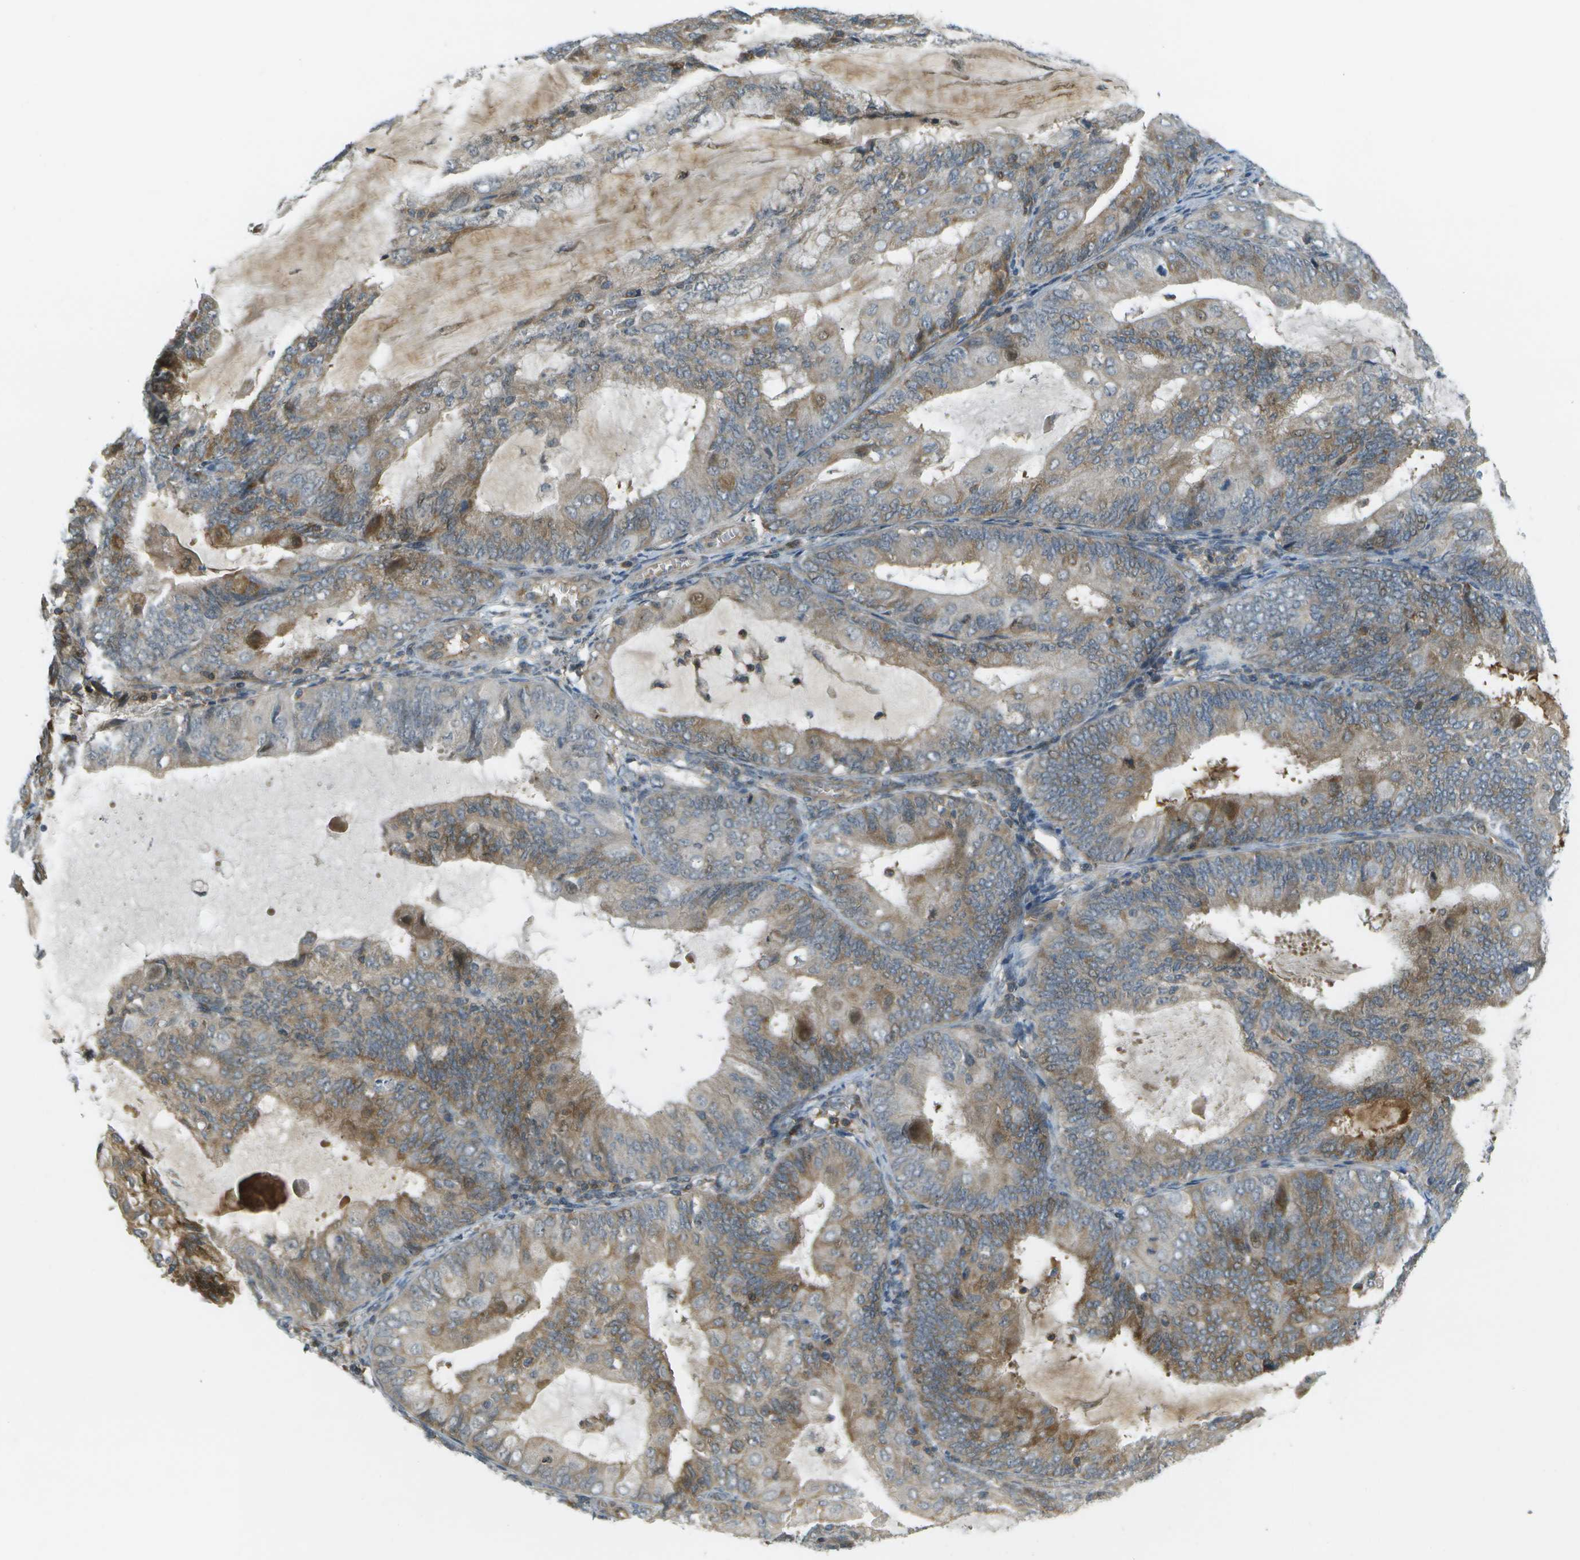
{"staining": {"intensity": "weak", "quantity": ">75%", "location": "cytoplasmic/membranous"}, "tissue": "endometrial cancer", "cell_type": "Tumor cells", "image_type": "cancer", "snomed": [{"axis": "morphology", "description": "Adenocarcinoma, NOS"}, {"axis": "topography", "description": "Endometrium"}], "caption": "Immunohistochemistry staining of endometrial adenocarcinoma, which reveals low levels of weak cytoplasmic/membranous positivity in approximately >75% of tumor cells indicating weak cytoplasmic/membranous protein staining. The staining was performed using DAB (3,3'-diaminobenzidine) (brown) for protein detection and nuclei were counterstained in hematoxylin (blue).", "gene": "WNK2", "patient": {"sex": "female", "age": 81}}